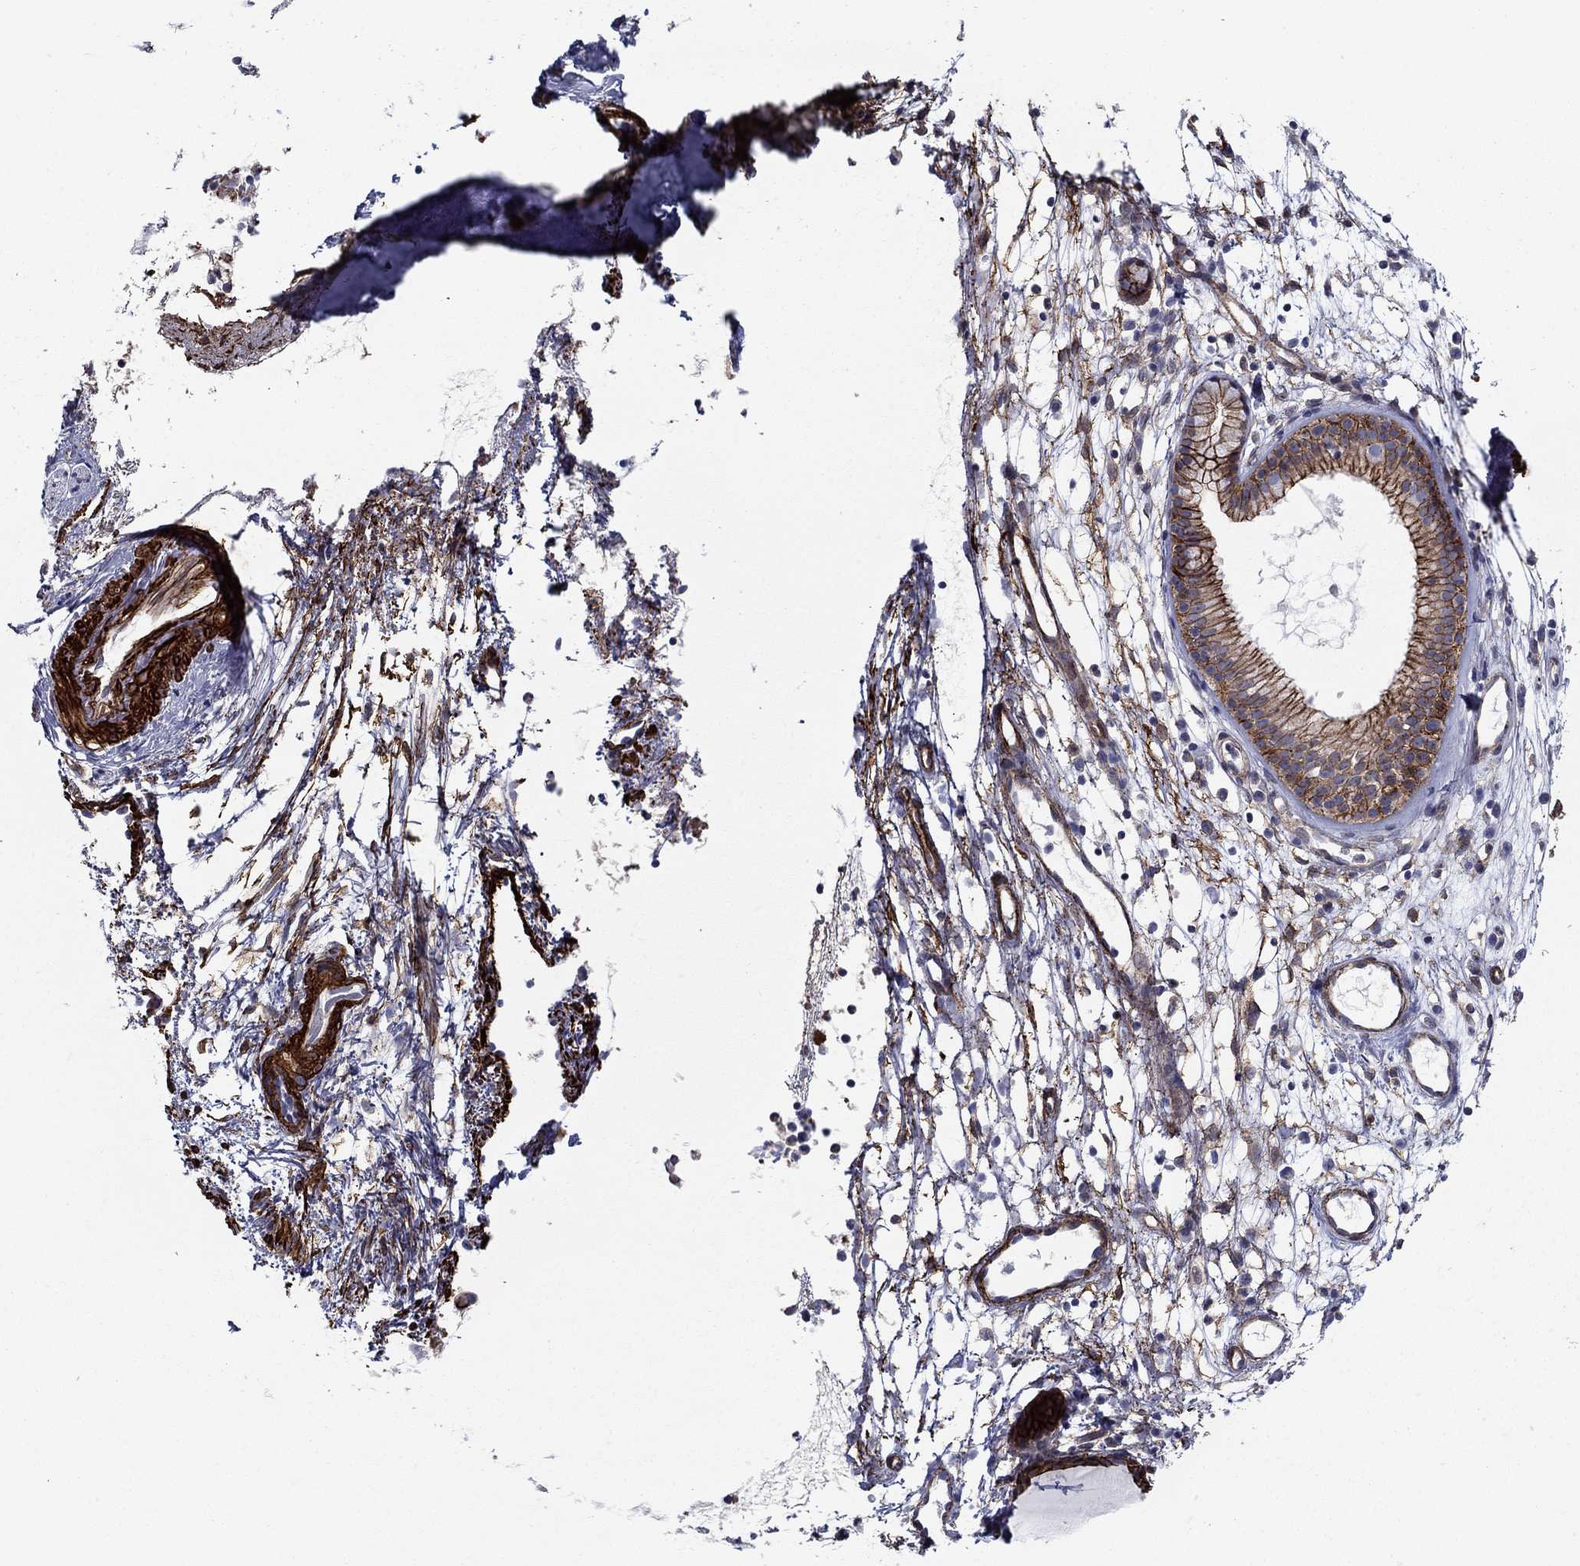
{"staining": {"intensity": "strong", "quantity": "25%-75%", "location": "cytoplasmic/membranous"}, "tissue": "nasopharynx", "cell_type": "Respiratory epithelial cells", "image_type": "normal", "snomed": [{"axis": "morphology", "description": "Normal tissue, NOS"}, {"axis": "morphology", "description": "Polyp, NOS"}, {"axis": "topography", "description": "Nasopharynx"}], "caption": "Immunohistochemistry (DAB (3,3'-diaminobenzidine)) staining of benign nasopharynx displays strong cytoplasmic/membranous protein staining in approximately 25%-75% of respiratory epithelial cells. (brown staining indicates protein expression, while blue staining denotes nuclei).", "gene": "KRBA1", "patient": {"sex": "female", "age": 56}}